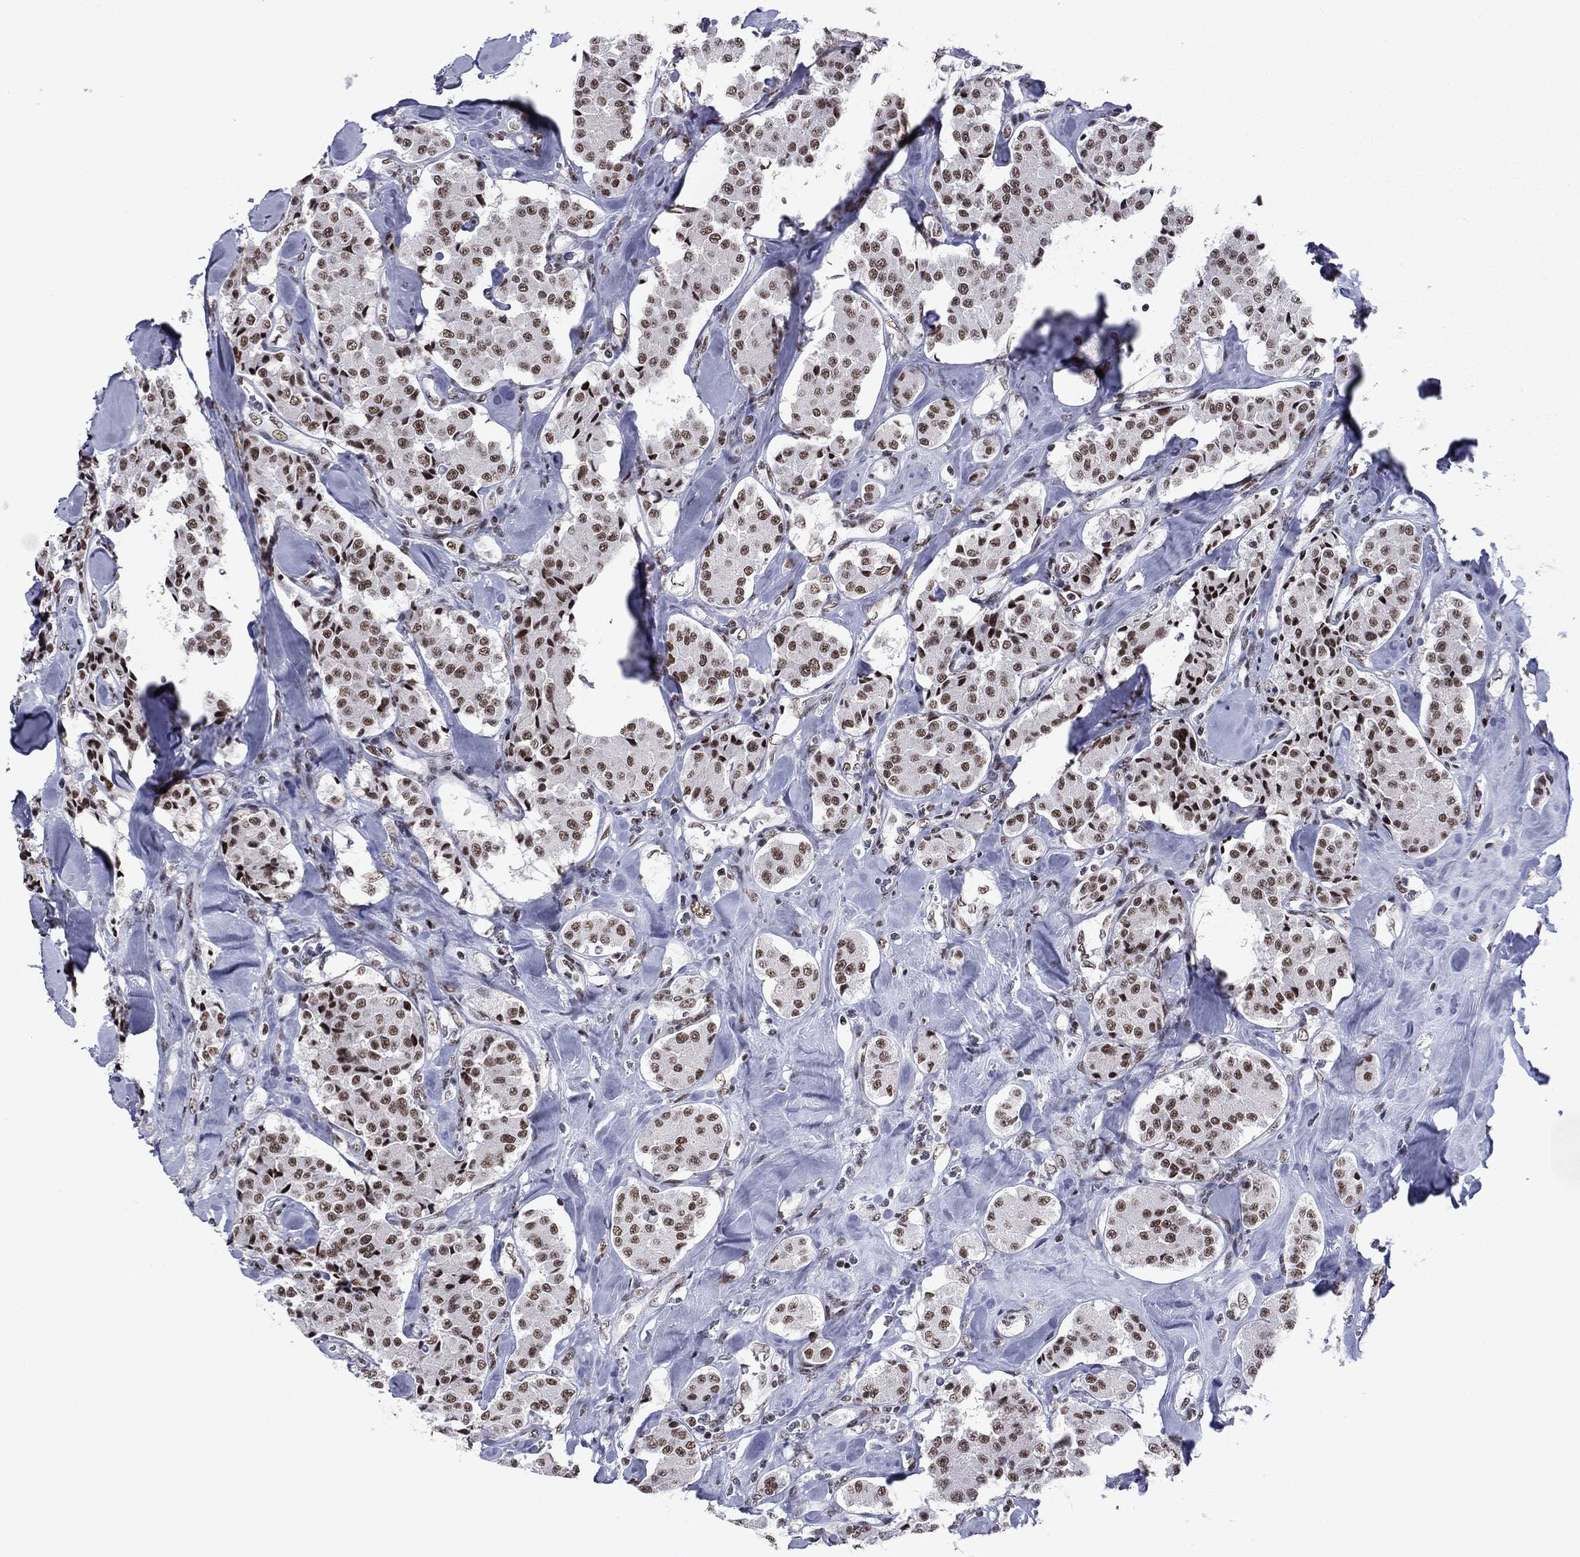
{"staining": {"intensity": "moderate", "quantity": ">75%", "location": "nuclear"}, "tissue": "carcinoid", "cell_type": "Tumor cells", "image_type": "cancer", "snomed": [{"axis": "morphology", "description": "Carcinoid, malignant, NOS"}, {"axis": "topography", "description": "Pancreas"}], "caption": "Protein expression analysis of carcinoid (malignant) demonstrates moderate nuclear positivity in about >75% of tumor cells. (DAB = brown stain, brightfield microscopy at high magnification).", "gene": "ETV5", "patient": {"sex": "male", "age": 41}}